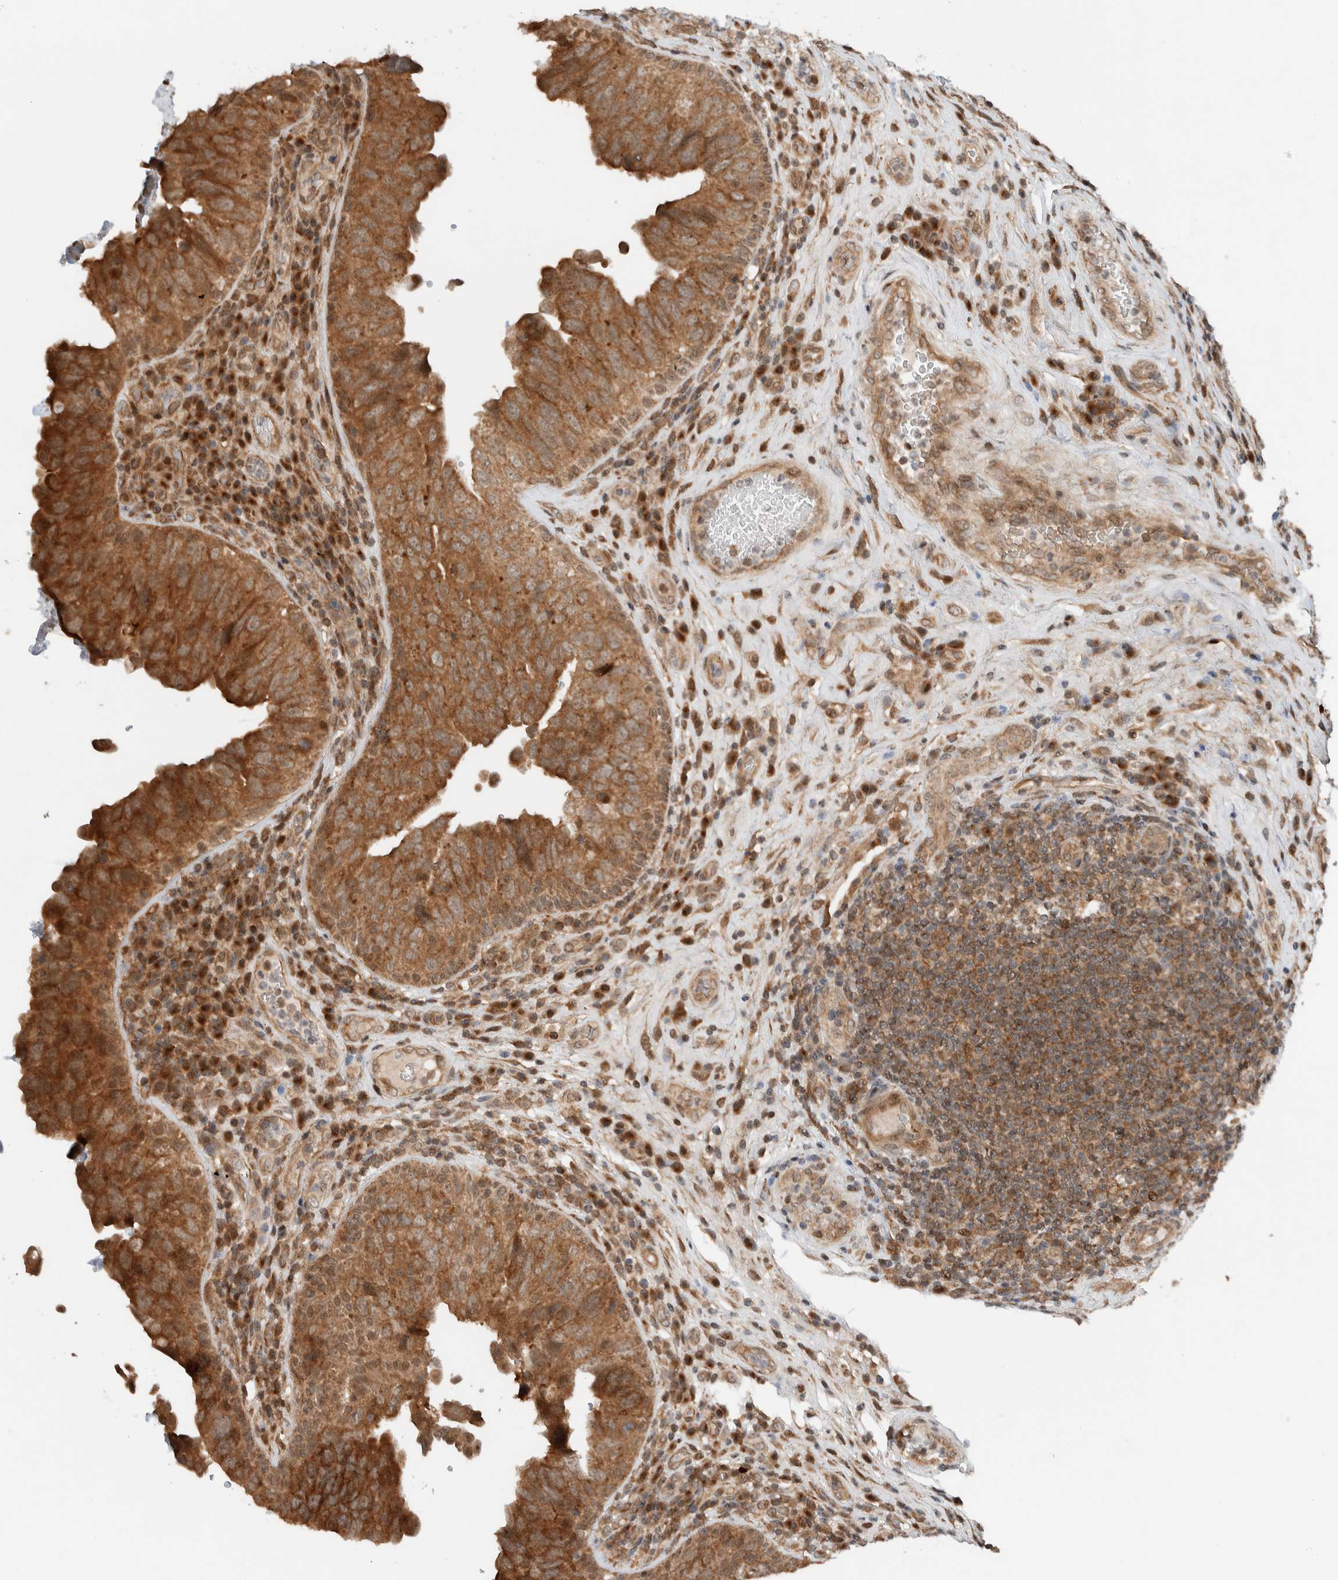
{"staining": {"intensity": "moderate", "quantity": ">75%", "location": "cytoplasmic/membranous"}, "tissue": "urothelial cancer", "cell_type": "Tumor cells", "image_type": "cancer", "snomed": [{"axis": "morphology", "description": "Urothelial carcinoma, High grade"}, {"axis": "topography", "description": "Urinary bladder"}], "caption": "About >75% of tumor cells in human urothelial carcinoma (high-grade) show moderate cytoplasmic/membranous protein expression as visualized by brown immunohistochemical staining.", "gene": "KLHL6", "patient": {"sex": "female", "age": 82}}